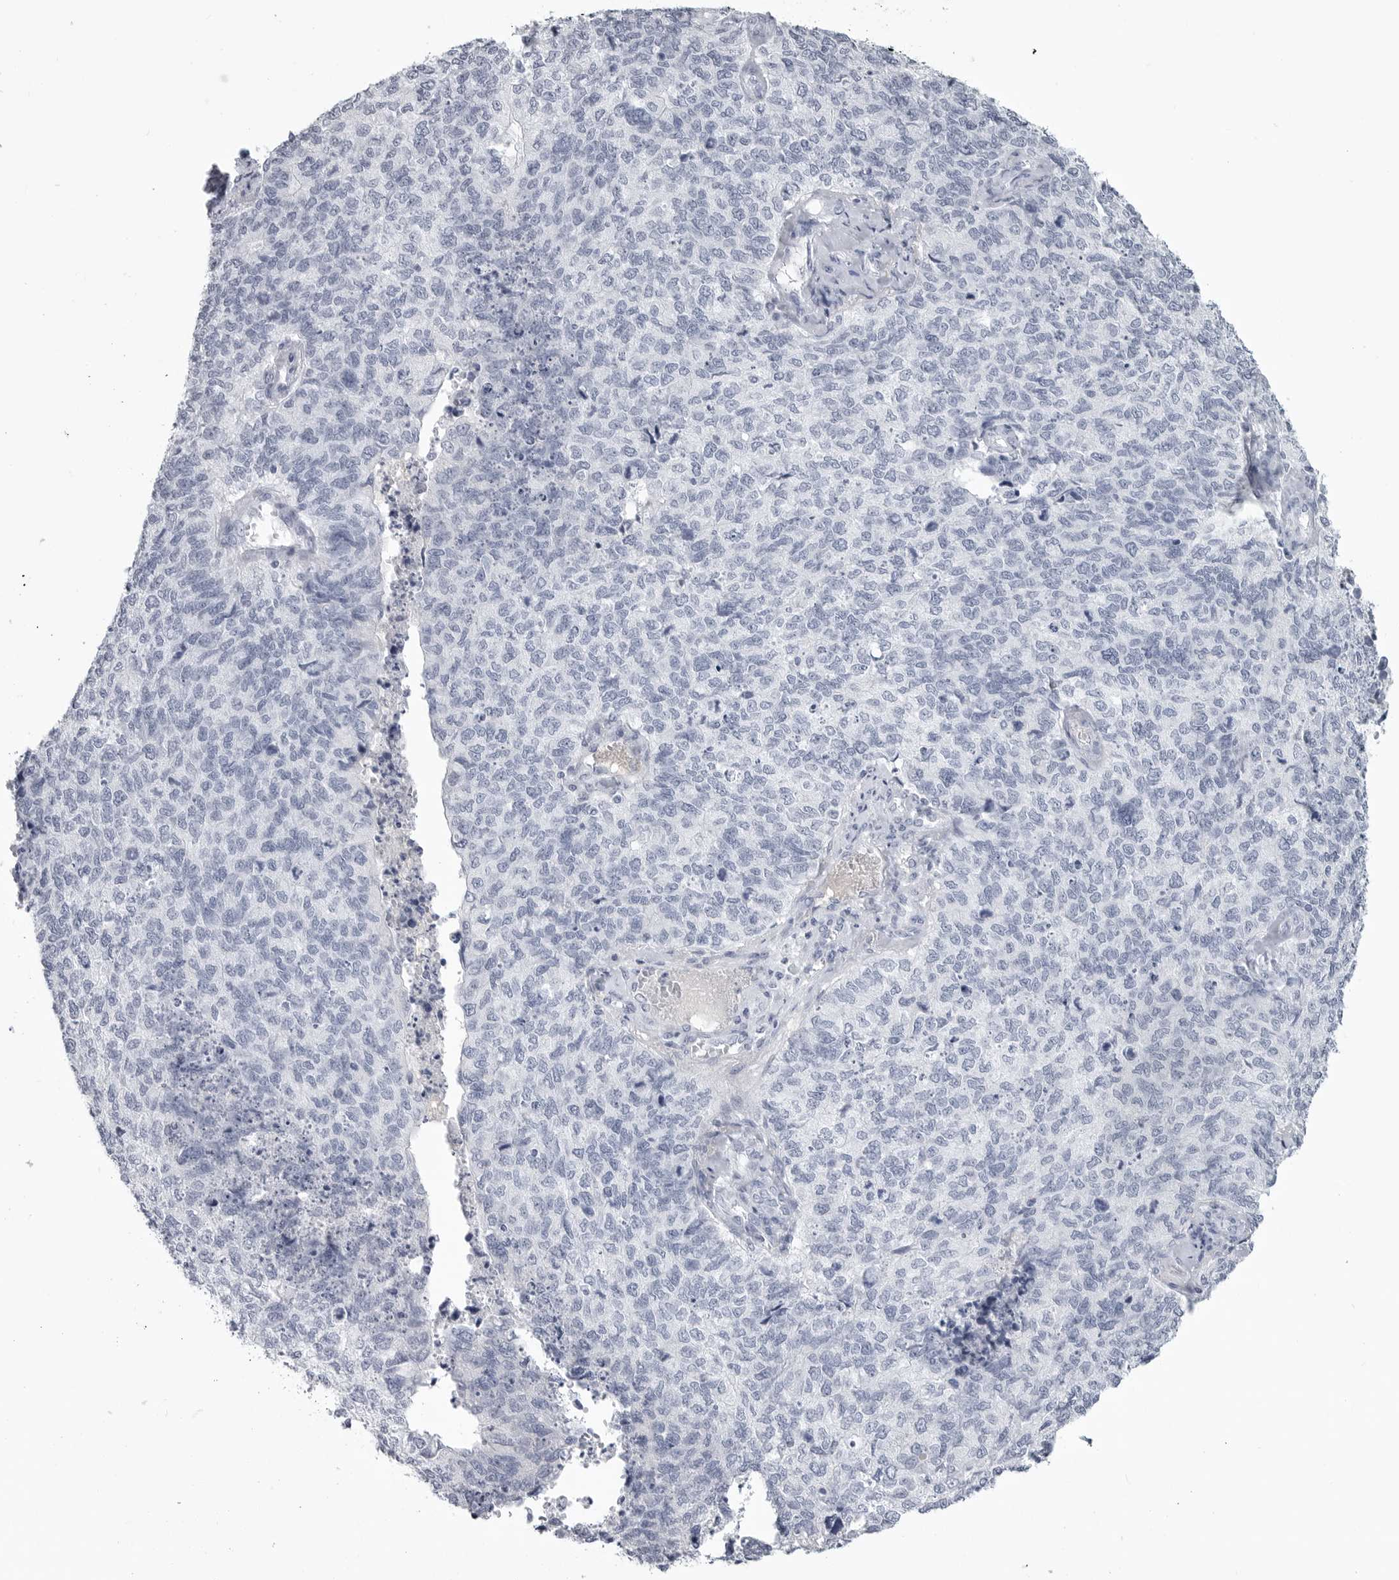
{"staining": {"intensity": "negative", "quantity": "none", "location": "none"}, "tissue": "cervical cancer", "cell_type": "Tumor cells", "image_type": "cancer", "snomed": [{"axis": "morphology", "description": "Squamous cell carcinoma, NOS"}, {"axis": "topography", "description": "Cervix"}], "caption": "Tumor cells show no significant protein positivity in cervical cancer. (DAB immunohistochemistry visualized using brightfield microscopy, high magnification).", "gene": "LY6D", "patient": {"sex": "female", "age": 63}}